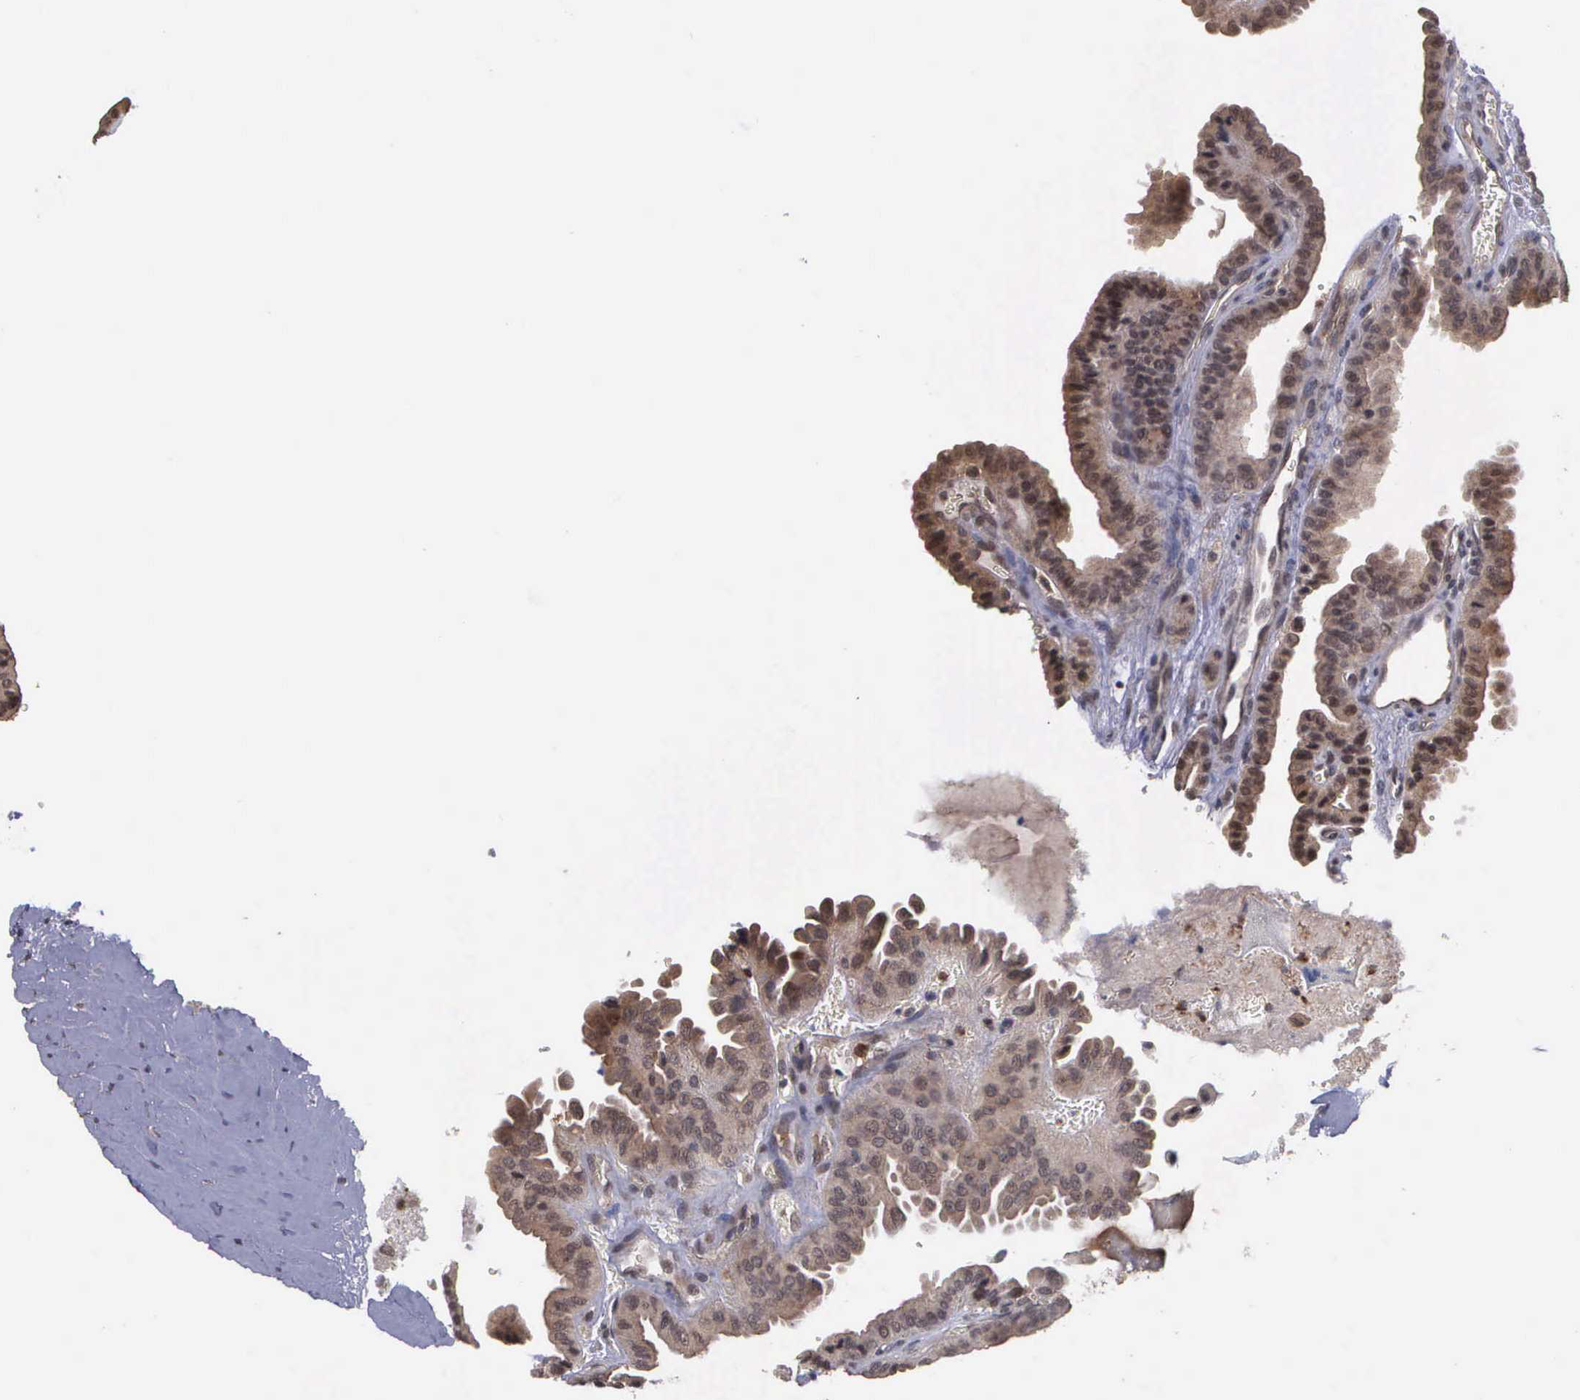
{"staining": {"intensity": "moderate", "quantity": "25%-75%", "location": "cytoplasmic/membranous"}, "tissue": "thyroid cancer", "cell_type": "Tumor cells", "image_type": "cancer", "snomed": [{"axis": "morphology", "description": "Papillary adenocarcinoma, NOS"}, {"axis": "topography", "description": "Thyroid gland"}], "caption": "Human papillary adenocarcinoma (thyroid) stained for a protein (brown) exhibits moderate cytoplasmic/membranous positive staining in about 25%-75% of tumor cells.", "gene": "MAP3K9", "patient": {"sex": "male", "age": 87}}